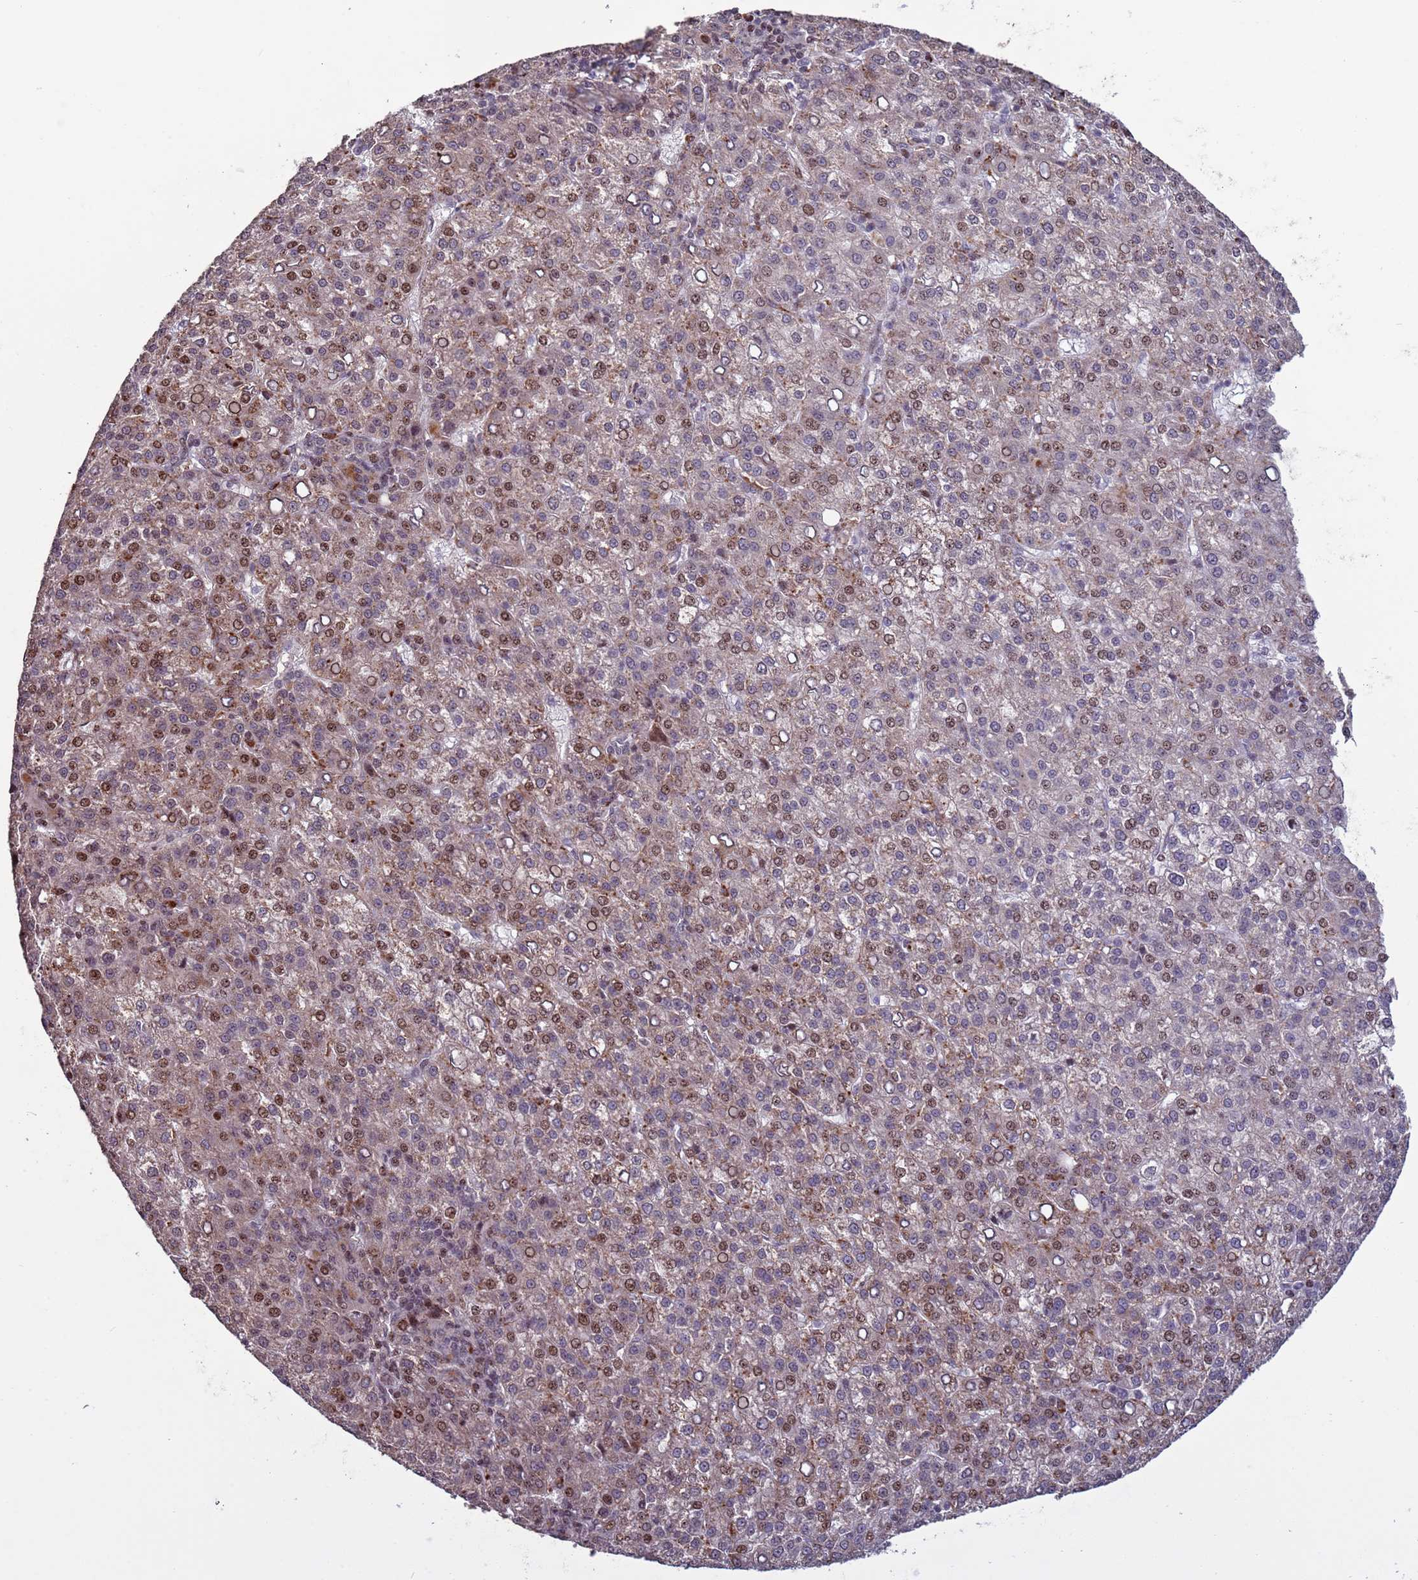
{"staining": {"intensity": "moderate", "quantity": "25%-75%", "location": "nuclear"}, "tissue": "liver cancer", "cell_type": "Tumor cells", "image_type": "cancer", "snomed": [{"axis": "morphology", "description": "Carcinoma, Hepatocellular, NOS"}, {"axis": "topography", "description": "Liver"}], "caption": "The photomicrograph shows immunohistochemical staining of liver cancer. There is moderate nuclear positivity is seen in approximately 25%-75% of tumor cells.", "gene": "HGH1", "patient": {"sex": "female", "age": 58}}